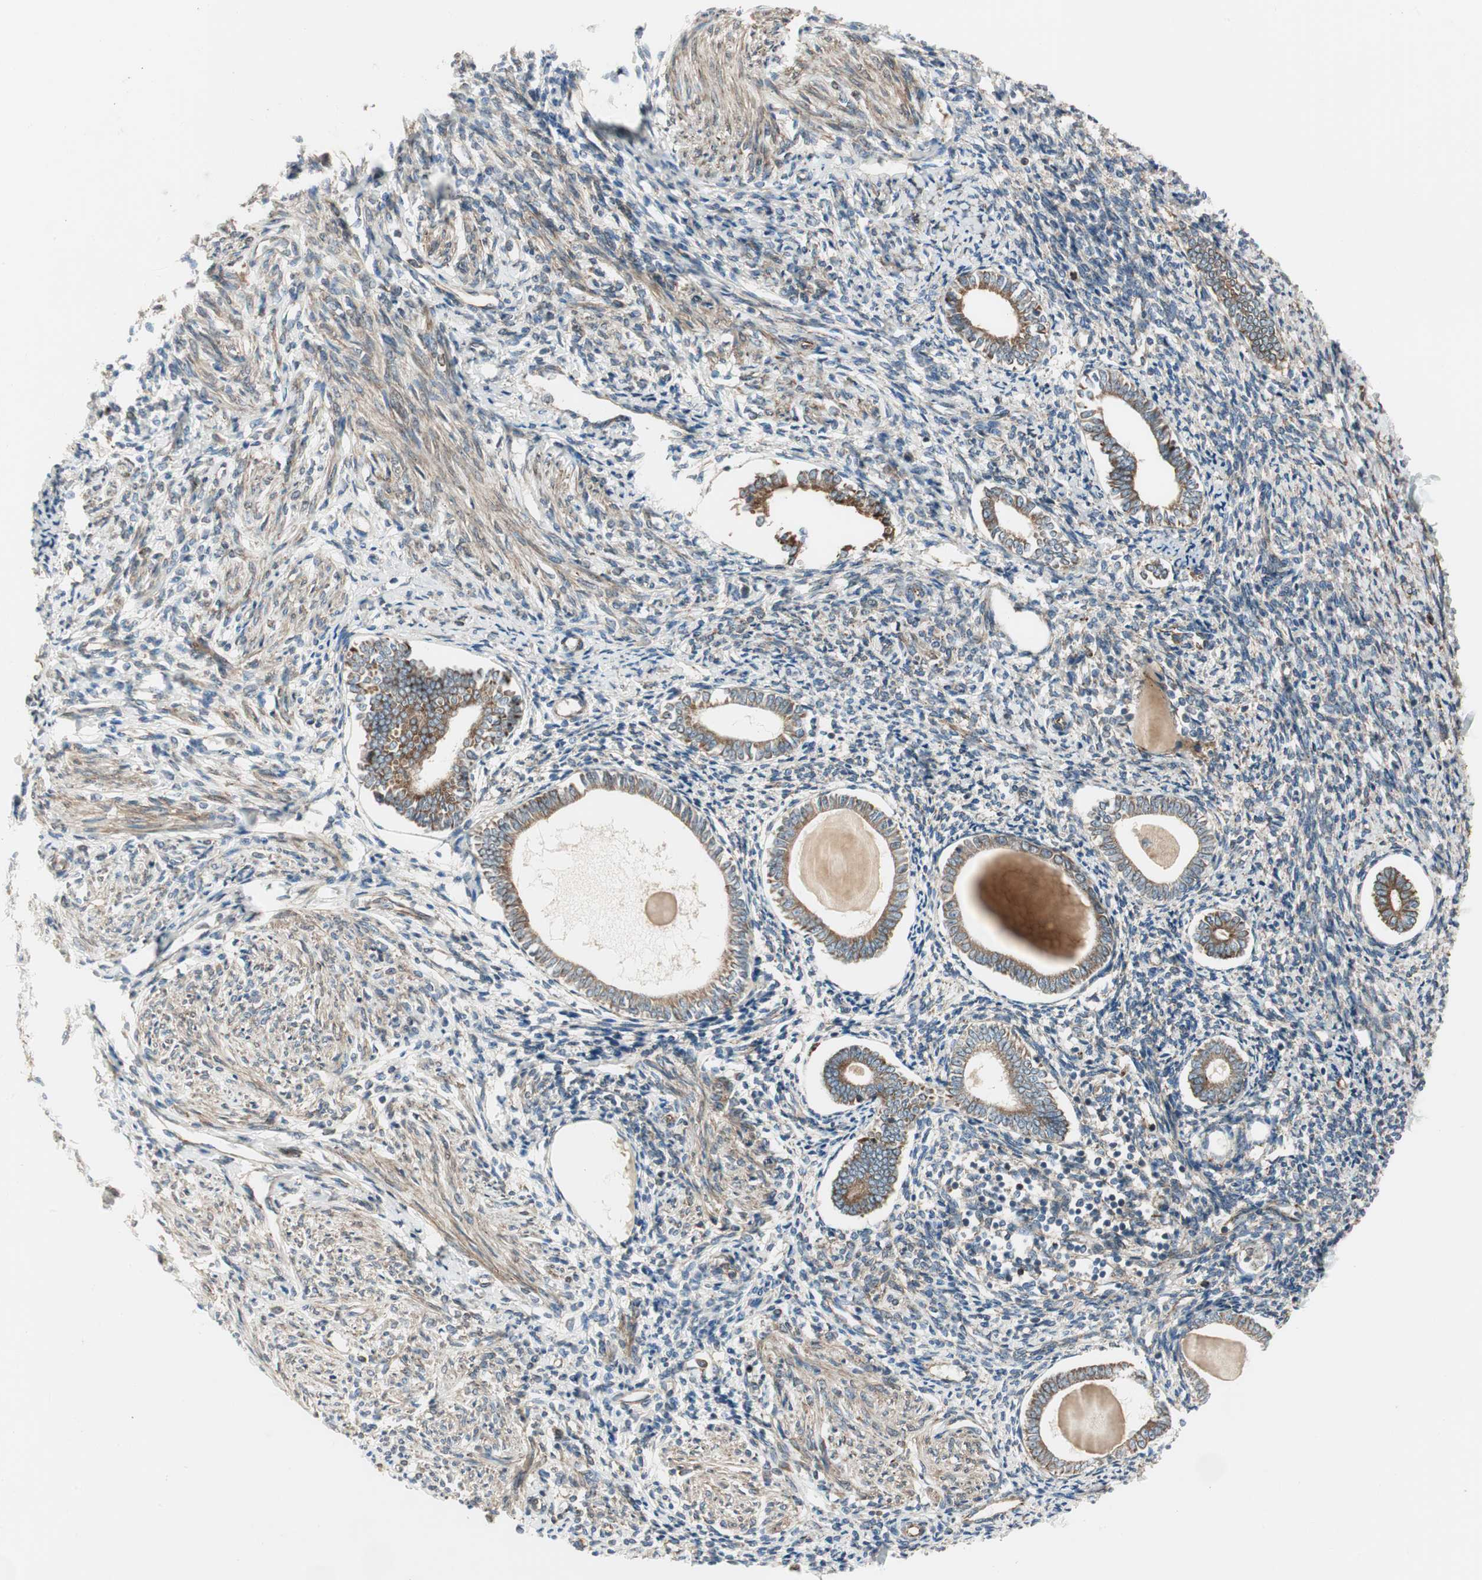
{"staining": {"intensity": "moderate", "quantity": ">75%", "location": "cytoplasmic/membranous"}, "tissue": "endometrium", "cell_type": "Cells in endometrial stroma", "image_type": "normal", "snomed": [{"axis": "morphology", "description": "Normal tissue, NOS"}, {"axis": "topography", "description": "Endometrium"}], "caption": "This image exhibits IHC staining of unremarkable human endometrium, with medium moderate cytoplasmic/membranous positivity in about >75% of cells in endometrial stroma.", "gene": "PRKG1", "patient": {"sex": "female", "age": 71}}